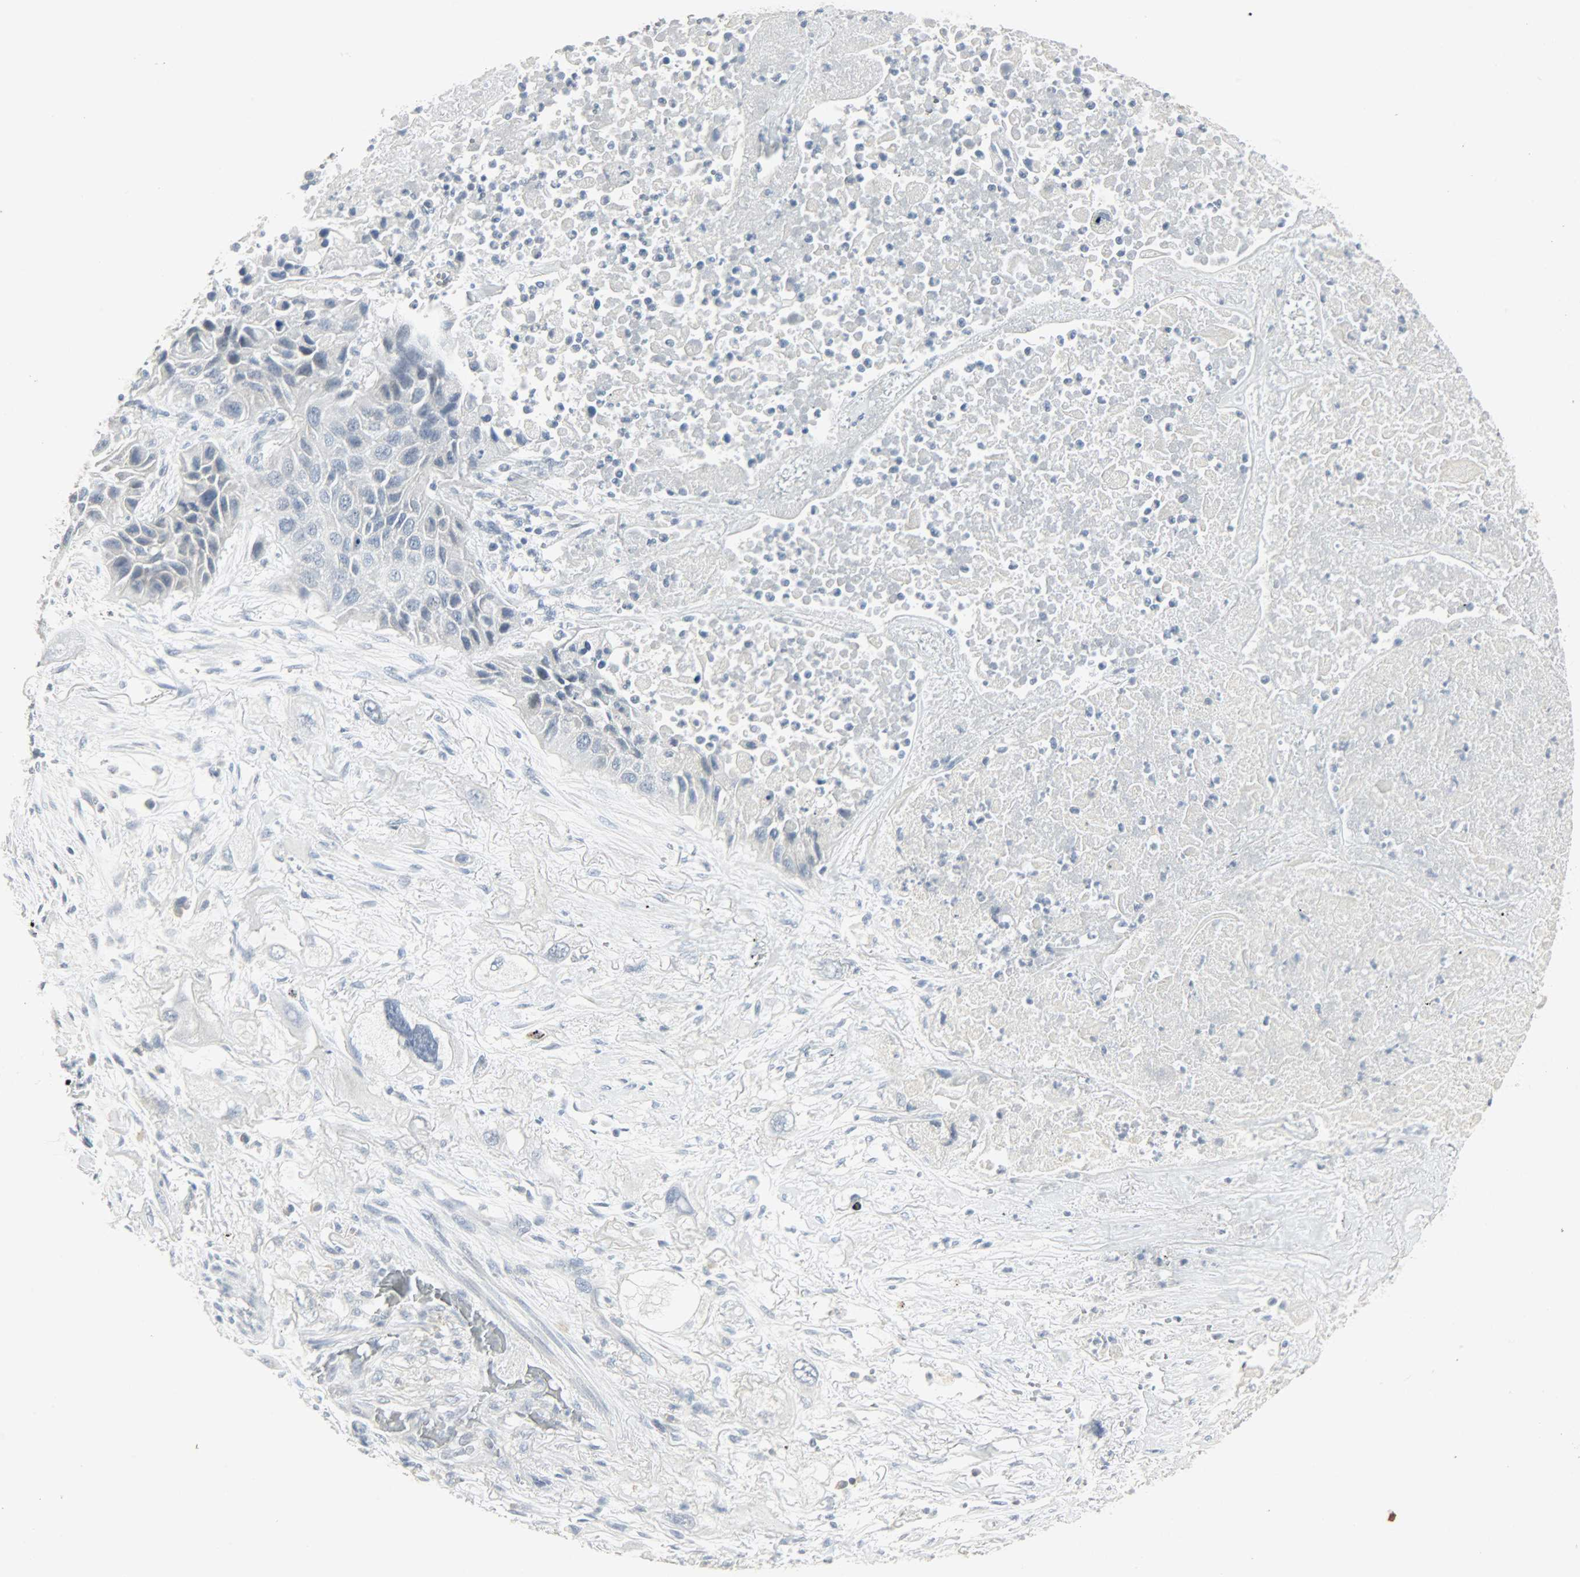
{"staining": {"intensity": "negative", "quantity": "none", "location": "none"}, "tissue": "lung cancer", "cell_type": "Tumor cells", "image_type": "cancer", "snomed": [{"axis": "morphology", "description": "Squamous cell carcinoma, NOS"}, {"axis": "topography", "description": "Lung"}], "caption": "High magnification brightfield microscopy of lung cancer (squamous cell carcinoma) stained with DAB (brown) and counterstained with hematoxylin (blue): tumor cells show no significant staining.", "gene": "CAMK4", "patient": {"sex": "female", "age": 76}}